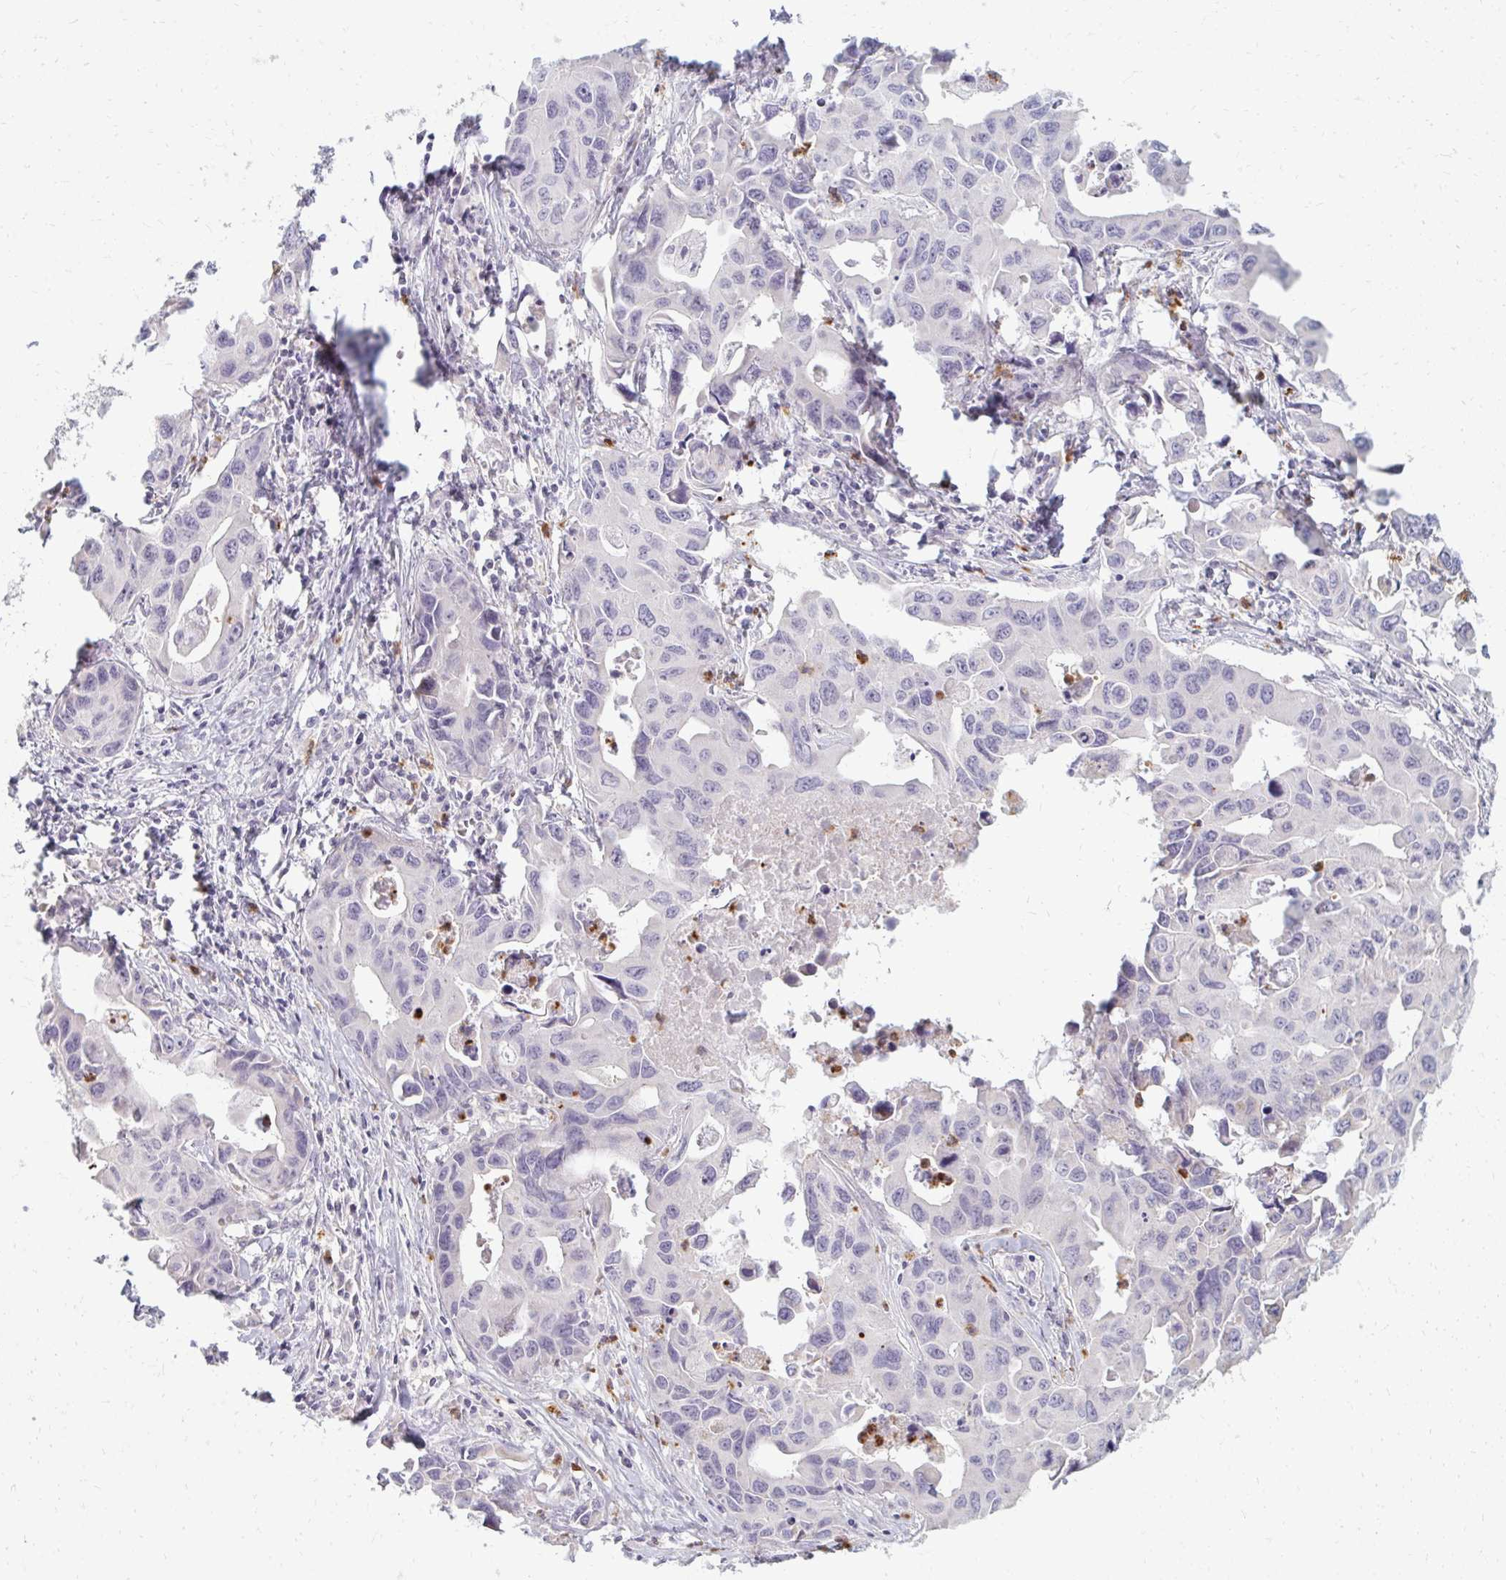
{"staining": {"intensity": "negative", "quantity": "none", "location": "none"}, "tissue": "lung cancer", "cell_type": "Tumor cells", "image_type": "cancer", "snomed": [{"axis": "morphology", "description": "Adenocarcinoma, NOS"}, {"axis": "topography", "description": "Lung"}], "caption": "The histopathology image displays no significant positivity in tumor cells of lung cancer. (Immunohistochemistry, brightfield microscopy, high magnification).", "gene": "RAB33A", "patient": {"sex": "male", "age": 64}}